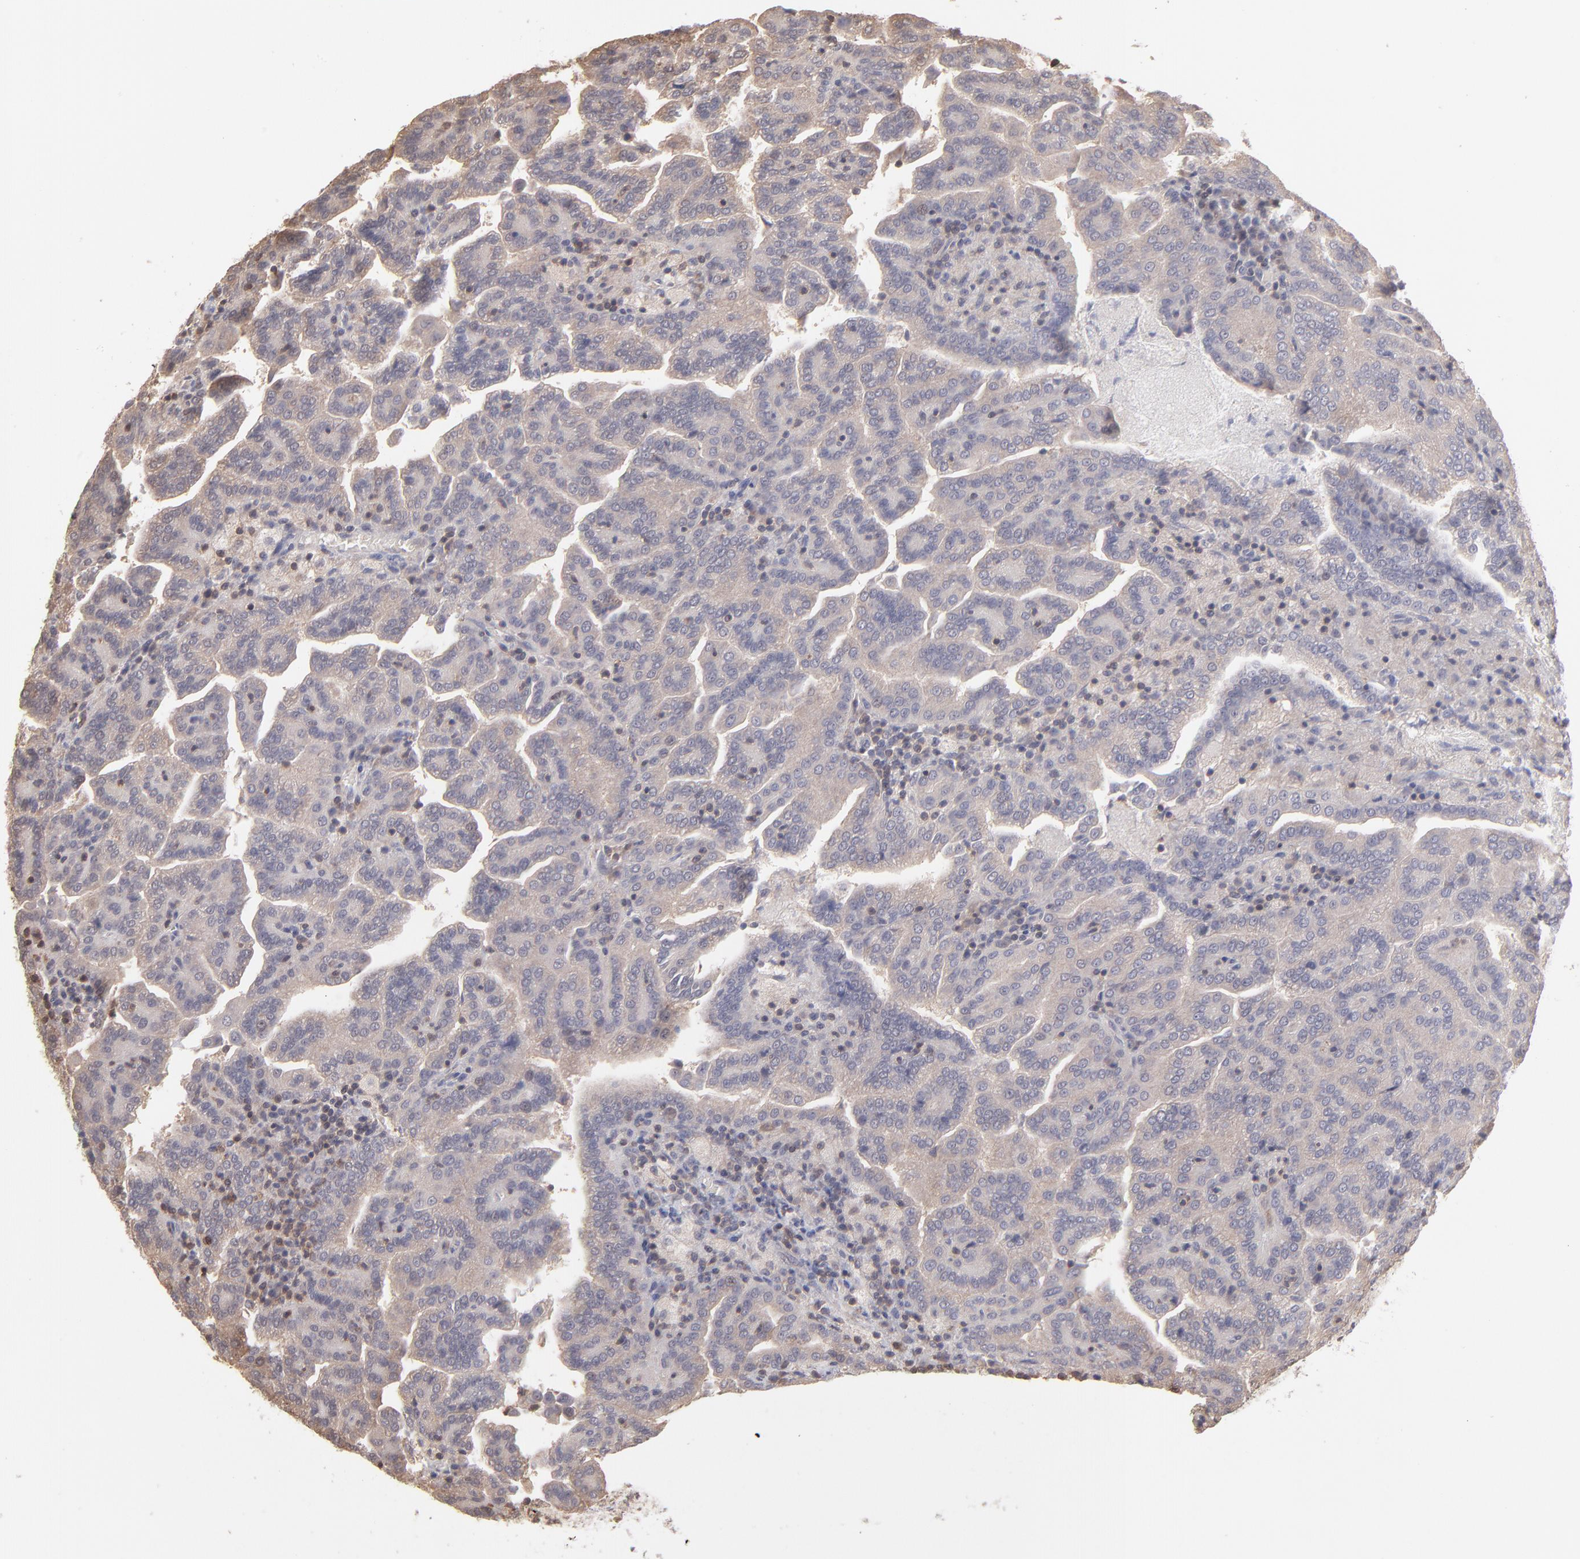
{"staining": {"intensity": "weak", "quantity": "25%-75%", "location": "cytoplasmic/membranous"}, "tissue": "renal cancer", "cell_type": "Tumor cells", "image_type": "cancer", "snomed": [{"axis": "morphology", "description": "Adenocarcinoma, NOS"}, {"axis": "topography", "description": "Kidney"}], "caption": "The photomicrograph displays immunohistochemical staining of renal cancer. There is weak cytoplasmic/membranous expression is identified in about 25%-75% of tumor cells.", "gene": "MAP2K2", "patient": {"sex": "male", "age": 61}}